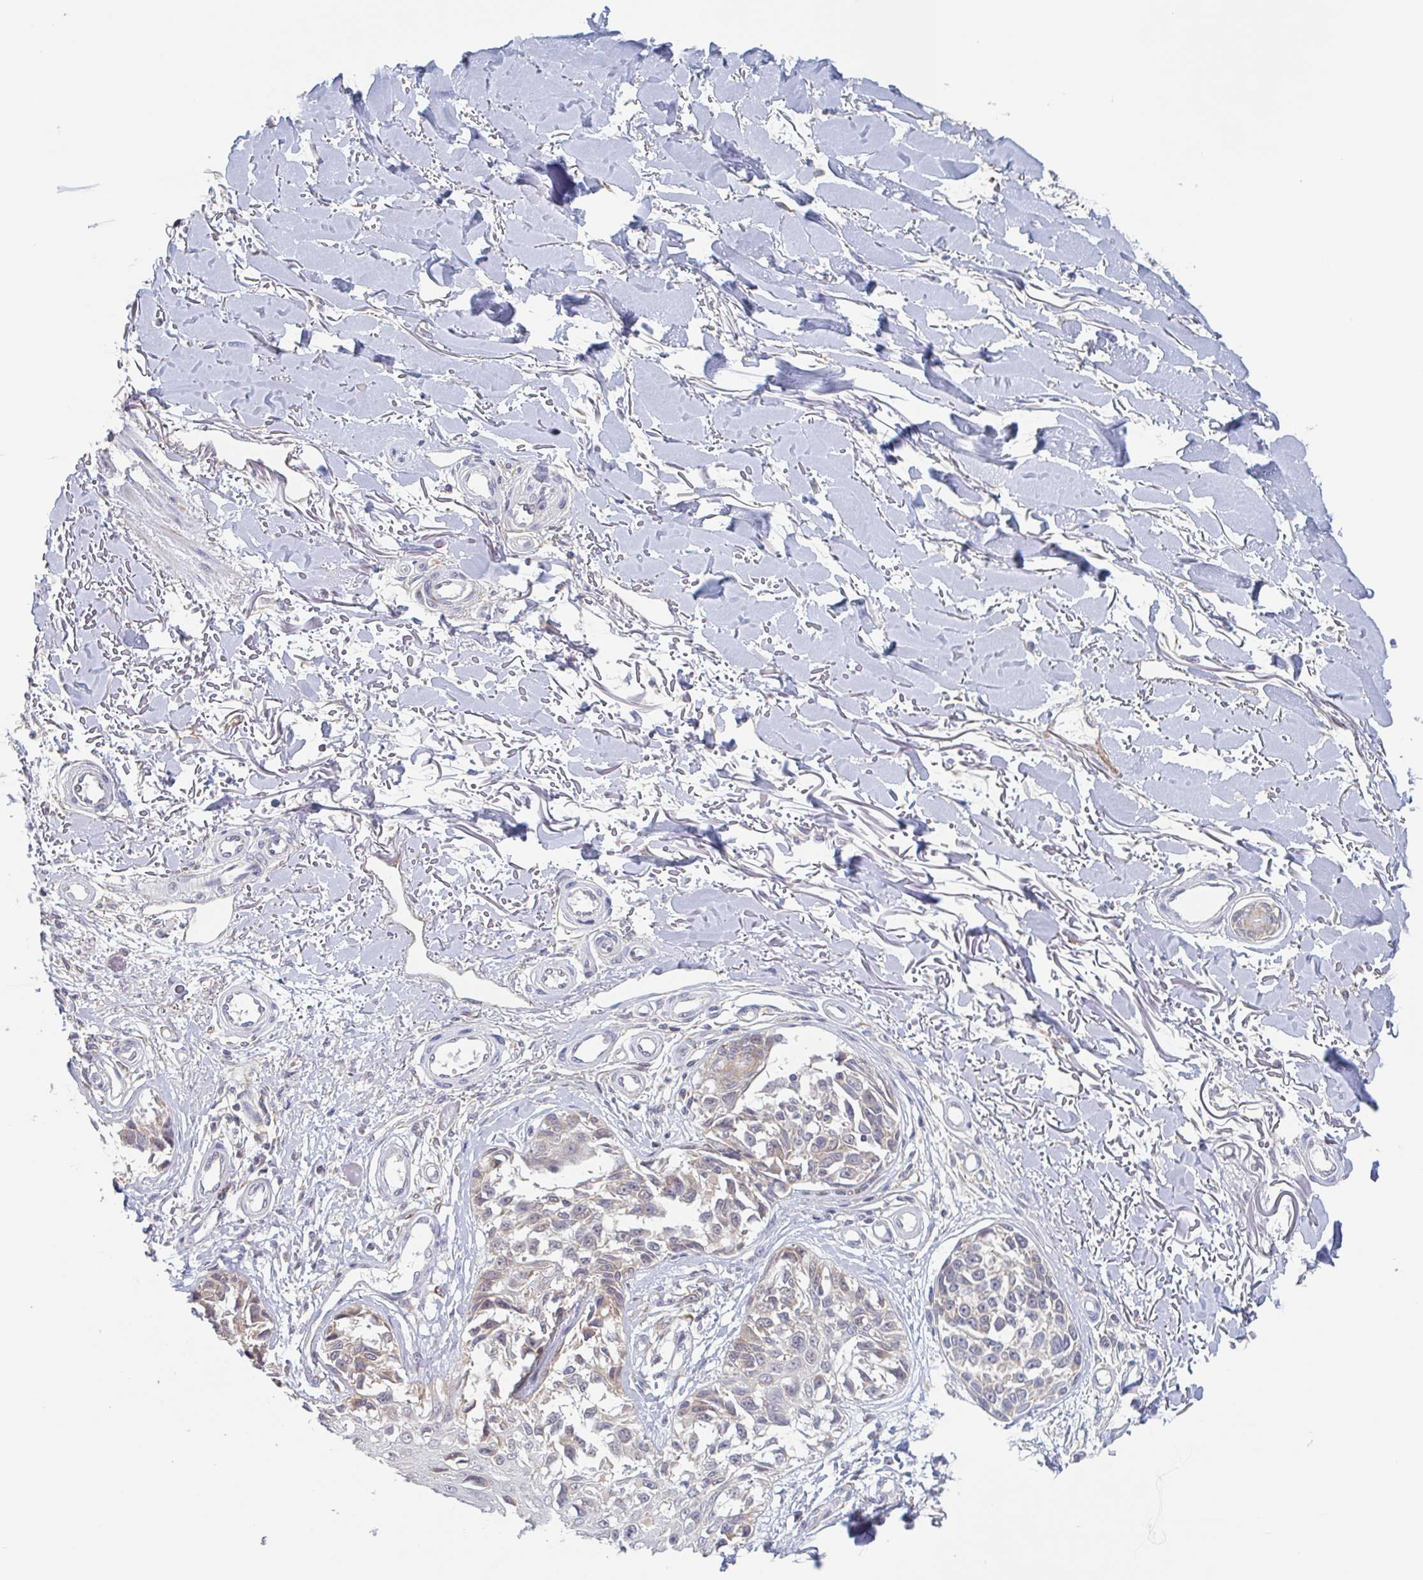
{"staining": {"intensity": "weak", "quantity": "<25%", "location": "cytoplasmic/membranous"}, "tissue": "melanoma", "cell_type": "Tumor cells", "image_type": "cancer", "snomed": [{"axis": "morphology", "description": "Malignant melanoma, NOS"}, {"axis": "topography", "description": "Skin"}], "caption": "IHC photomicrograph of malignant melanoma stained for a protein (brown), which demonstrates no expression in tumor cells. (IHC, brightfield microscopy, high magnification).", "gene": "SURF1", "patient": {"sex": "male", "age": 73}}